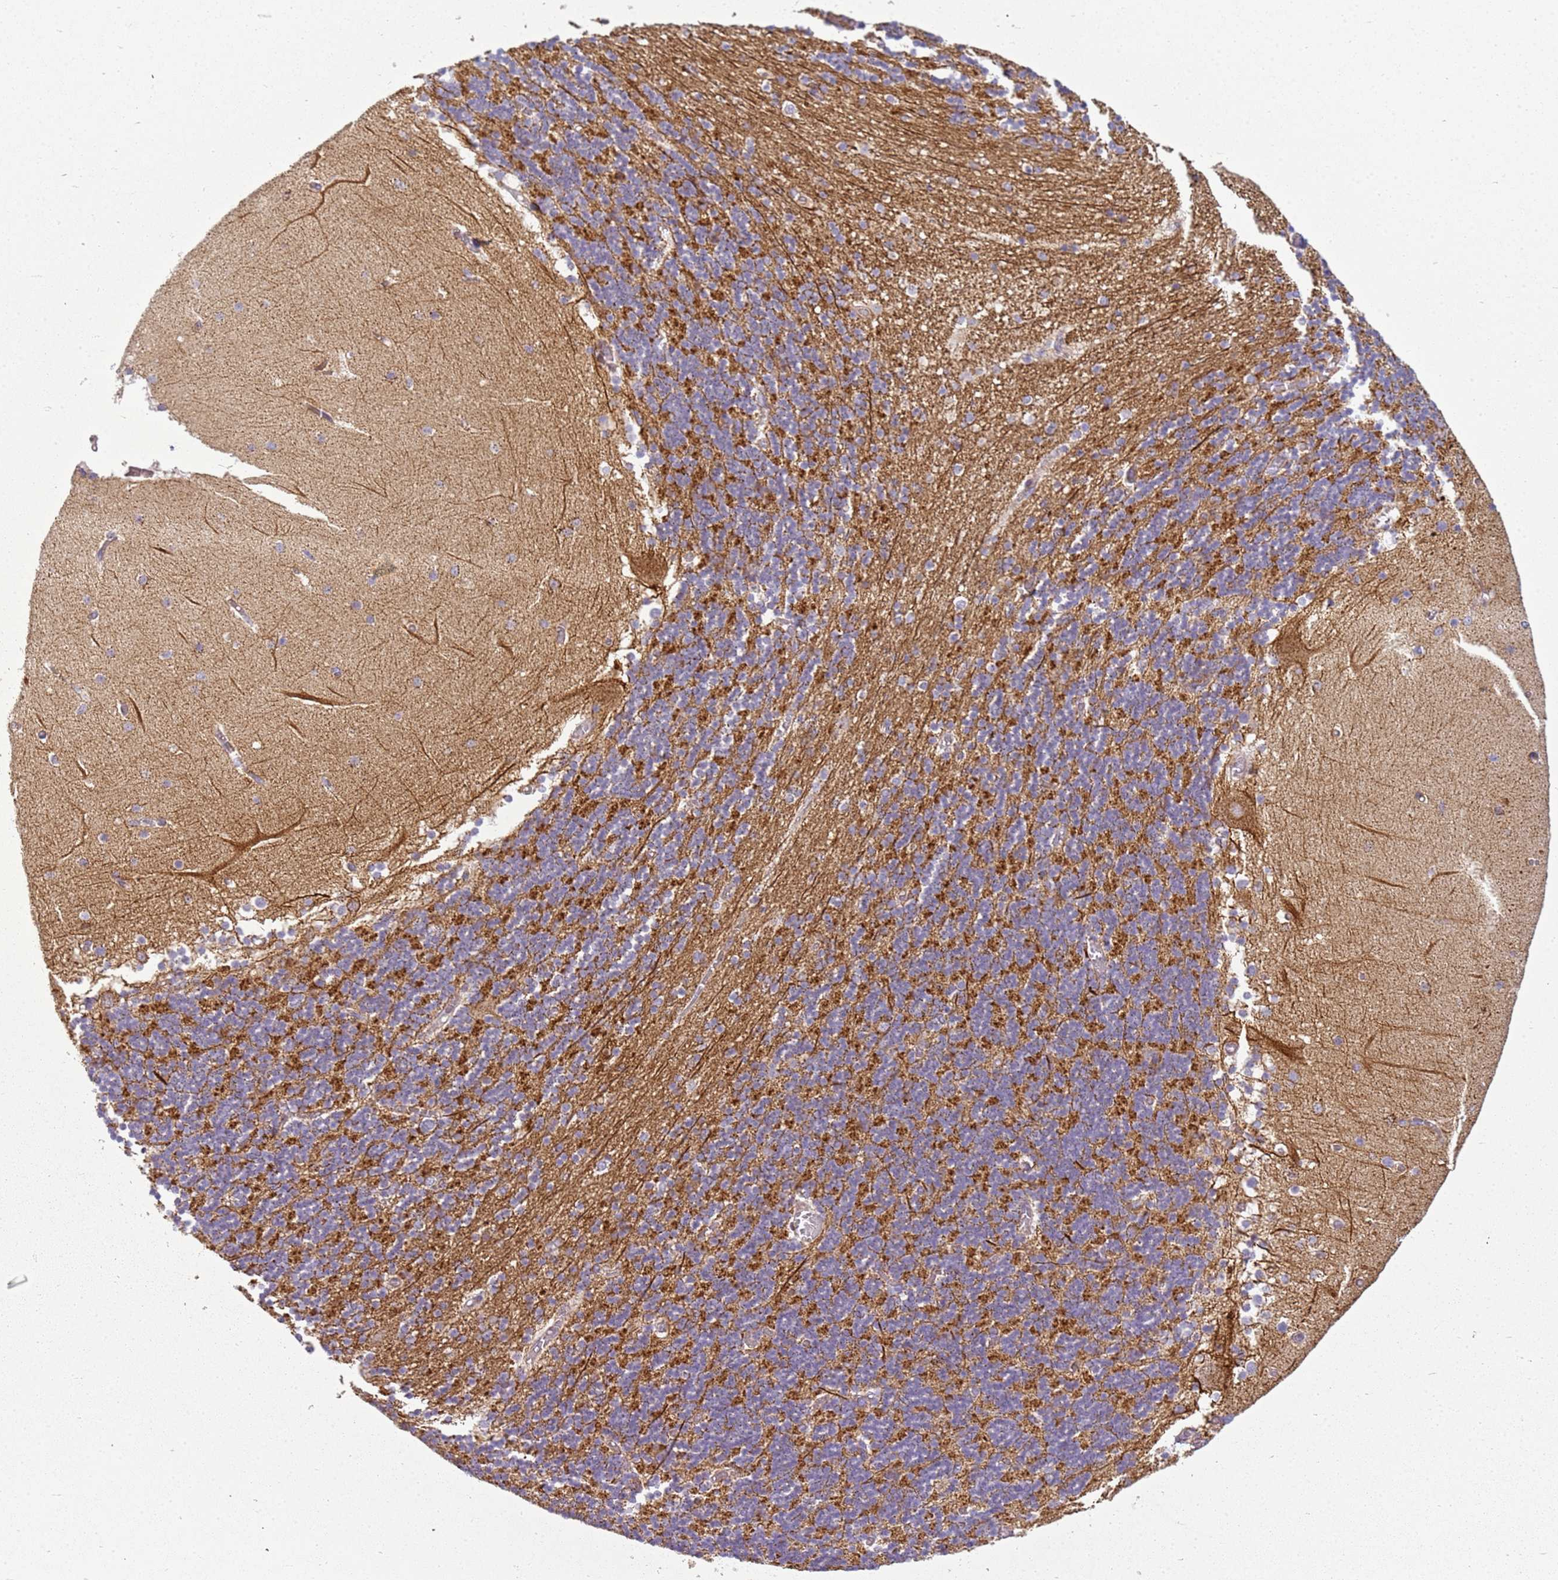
{"staining": {"intensity": "strong", "quantity": "25%-75%", "location": "cytoplasmic/membranous"}, "tissue": "cerebellum", "cell_type": "Cells in granular layer", "image_type": "normal", "snomed": [{"axis": "morphology", "description": "Normal tissue, NOS"}, {"axis": "topography", "description": "Cerebellum"}], "caption": "Immunohistochemistry (IHC) of normal human cerebellum reveals high levels of strong cytoplasmic/membranous positivity in approximately 25%-75% of cells in granular layer.", "gene": "TMEM200C", "patient": {"sex": "female", "age": 28}}